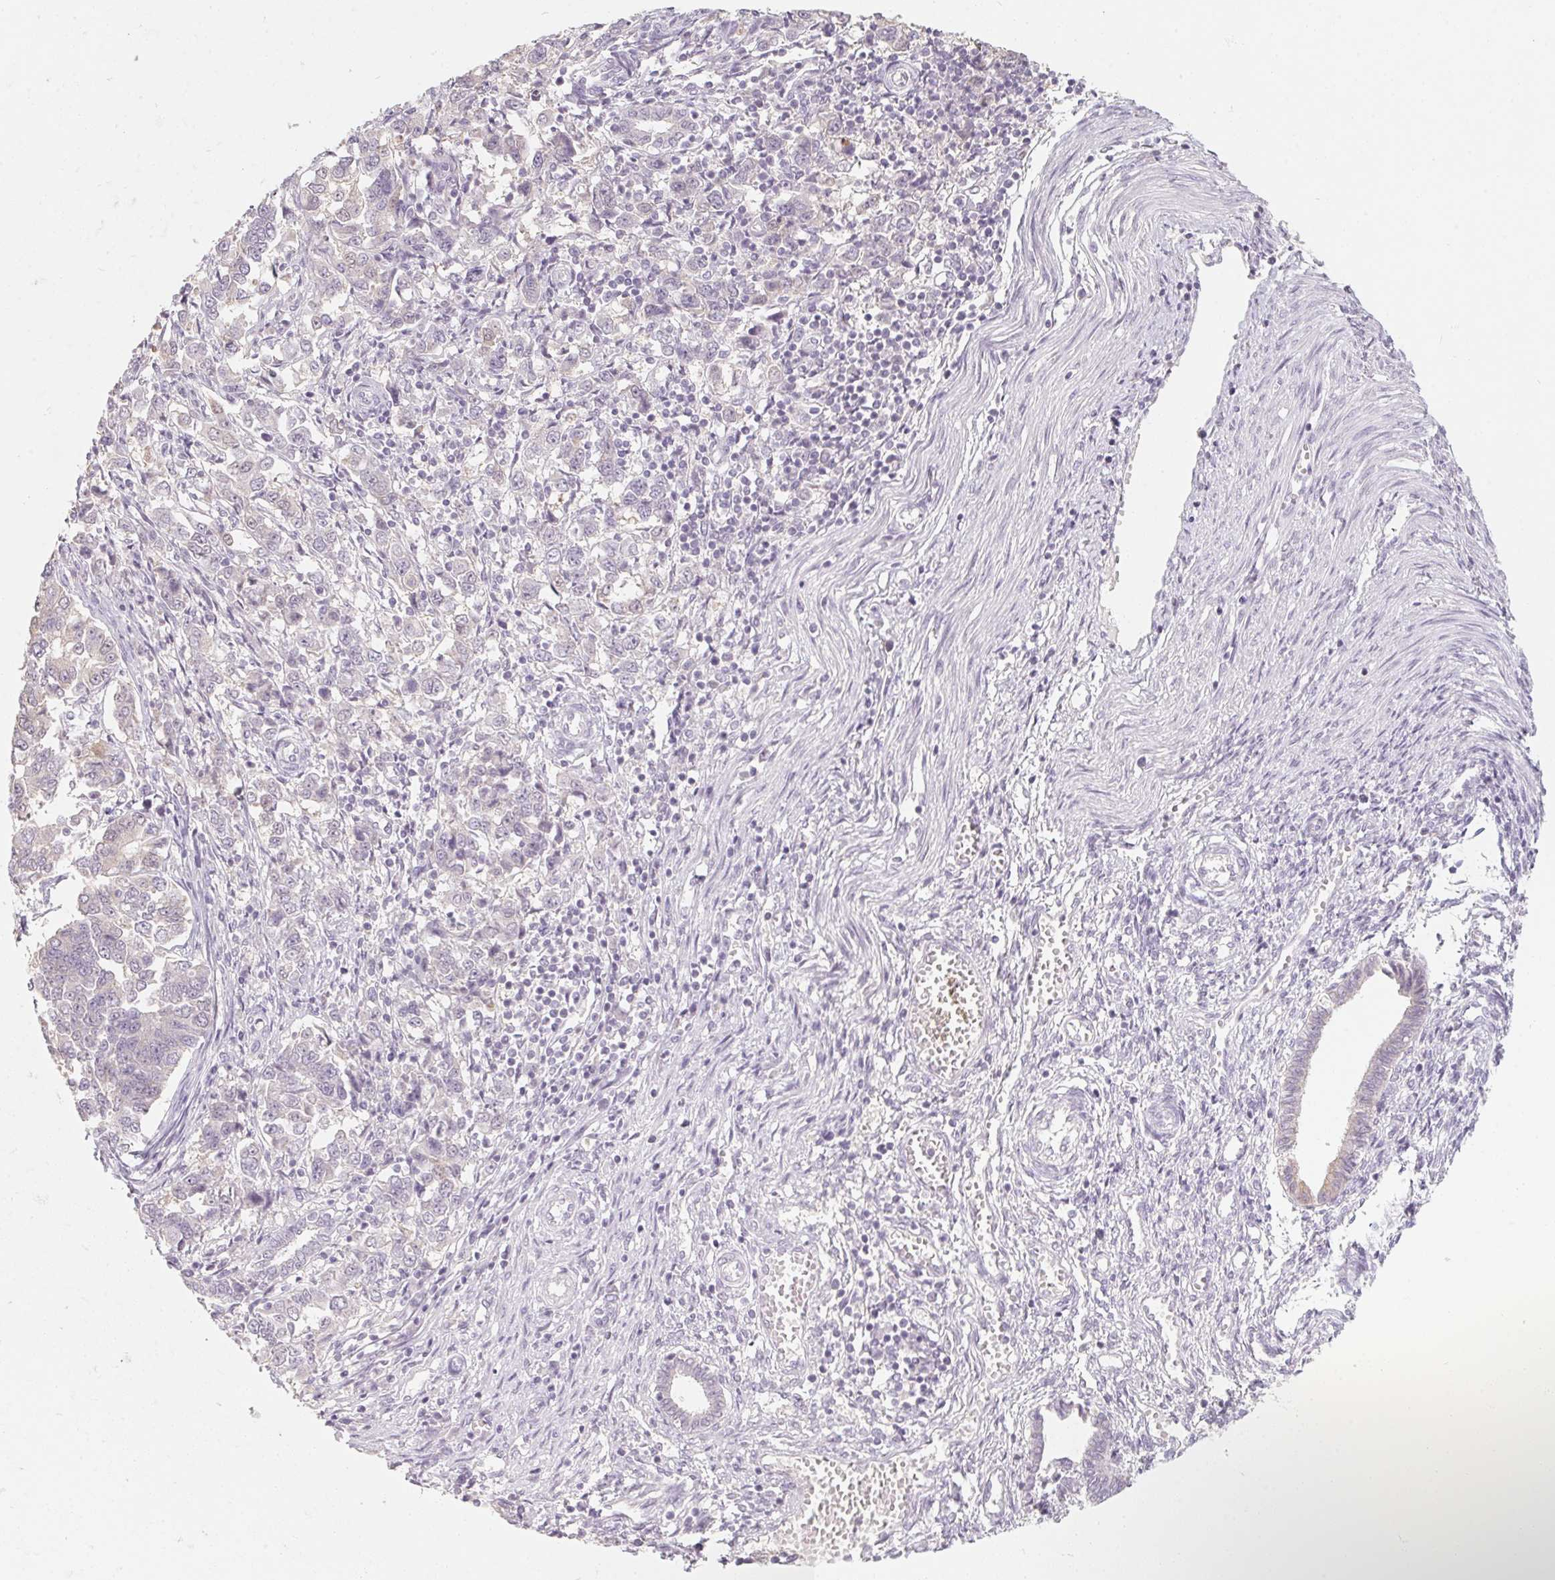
{"staining": {"intensity": "negative", "quantity": "none", "location": "none"}, "tissue": "endometrial cancer", "cell_type": "Tumor cells", "image_type": "cancer", "snomed": [{"axis": "morphology", "description": "Adenocarcinoma, NOS"}, {"axis": "topography", "description": "Endometrium"}], "caption": "An image of endometrial adenocarcinoma stained for a protein demonstrates no brown staining in tumor cells.", "gene": "CAPZA3", "patient": {"sex": "female", "age": 43}}